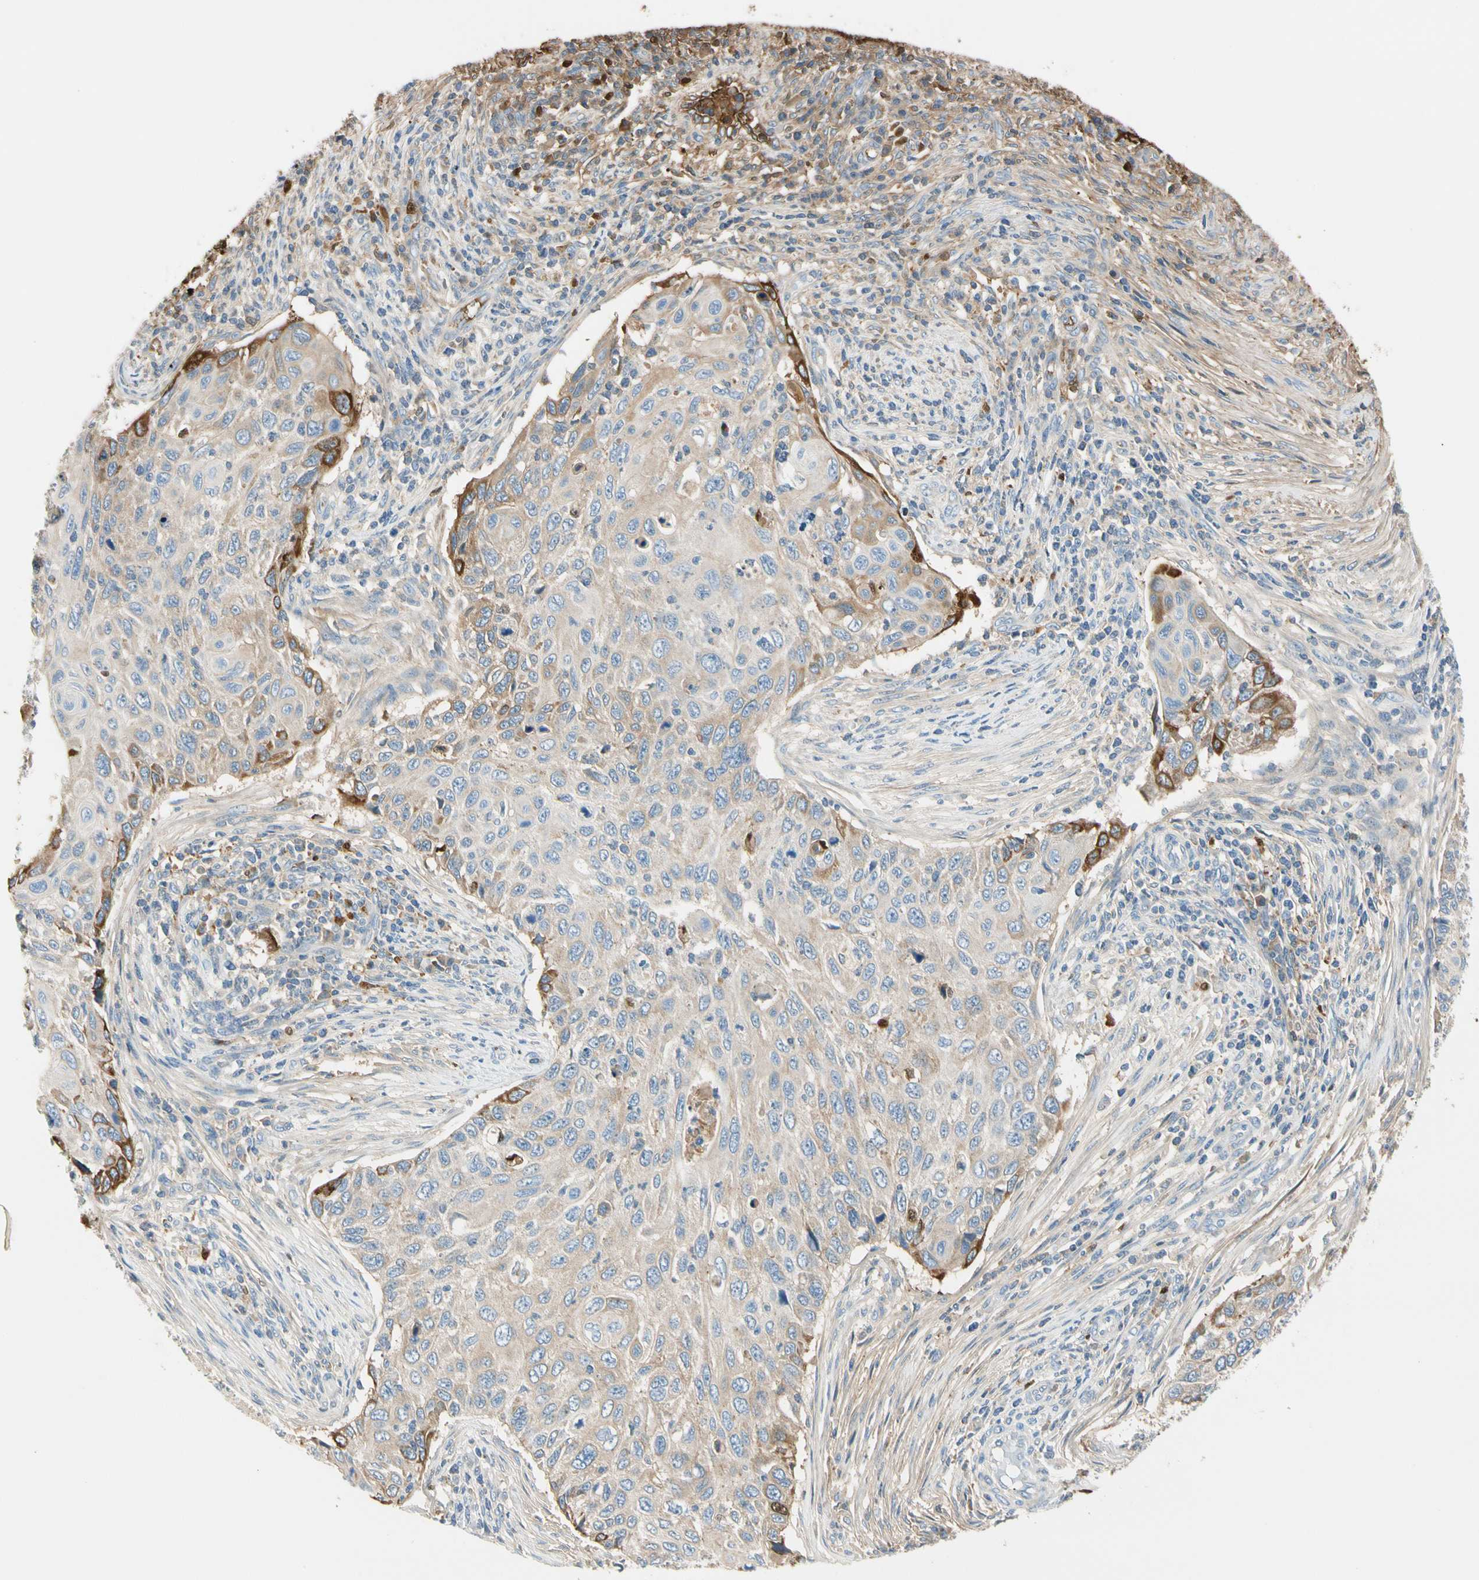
{"staining": {"intensity": "moderate", "quantity": ">75%", "location": "cytoplasmic/membranous"}, "tissue": "cervical cancer", "cell_type": "Tumor cells", "image_type": "cancer", "snomed": [{"axis": "morphology", "description": "Squamous cell carcinoma, NOS"}, {"axis": "topography", "description": "Cervix"}], "caption": "Immunohistochemical staining of squamous cell carcinoma (cervical) displays medium levels of moderate cytoplasmic/membranous protein staining in approximately >75% of tumor cells.", "gene": "LAMB3", "patient": {"sex": "female", "age": 70}}